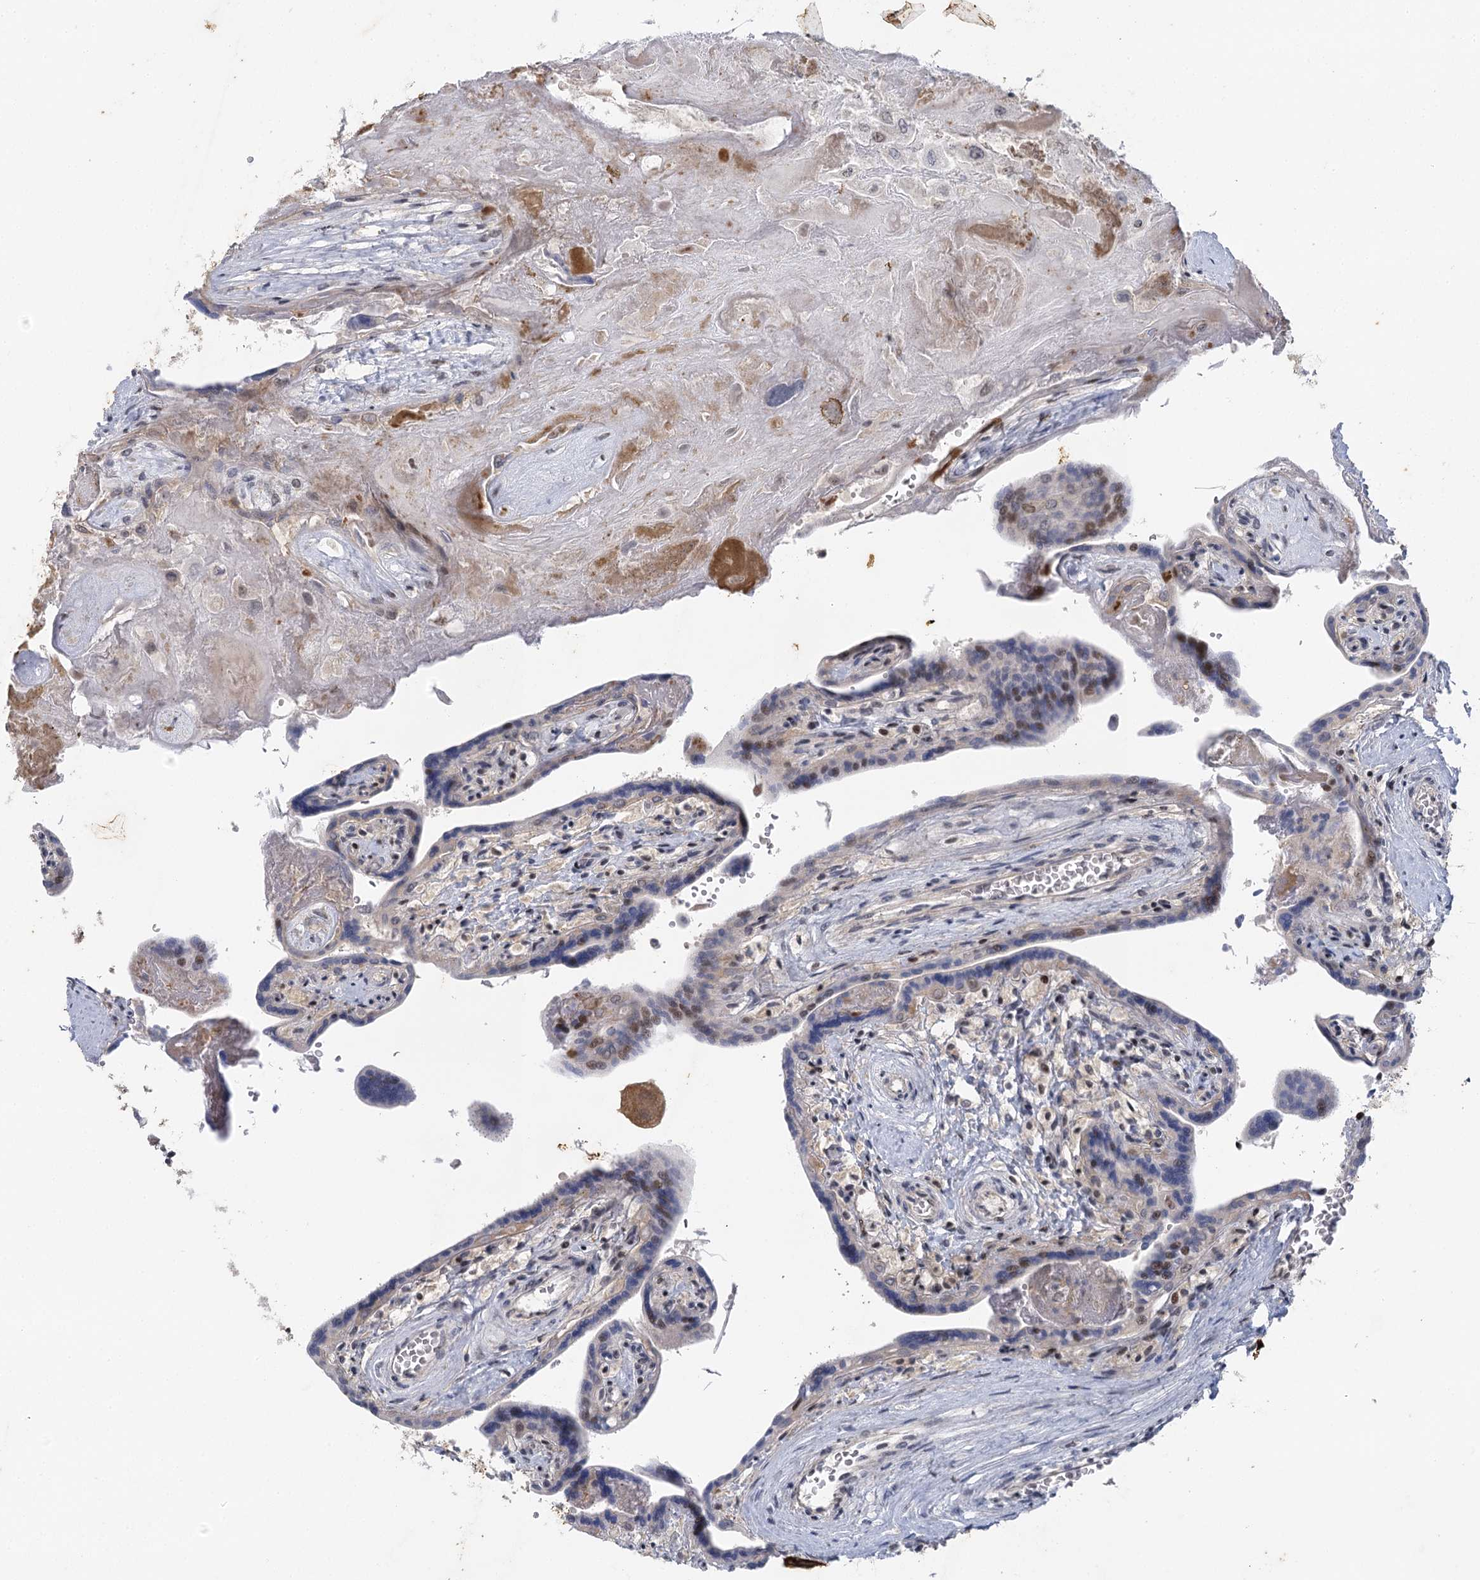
{"staining": {"intensity": "negative", "quantity": "none", "location": "none"}, "tissue": "placenta", "cell_type": "Decidual cells", "image_type": "normal", "snomed": [{"axis": "morphology", "description": "Normal tissue, NOS"}, {"axis": "topography", "description": "Placenta"}], "caption": "IHC image of benign human placenta stained for a protein (brown), which demonstrates no positivity in decidual cells.", "gene": "IL11RA", "patient": {"sex": "female", "age": 37}}